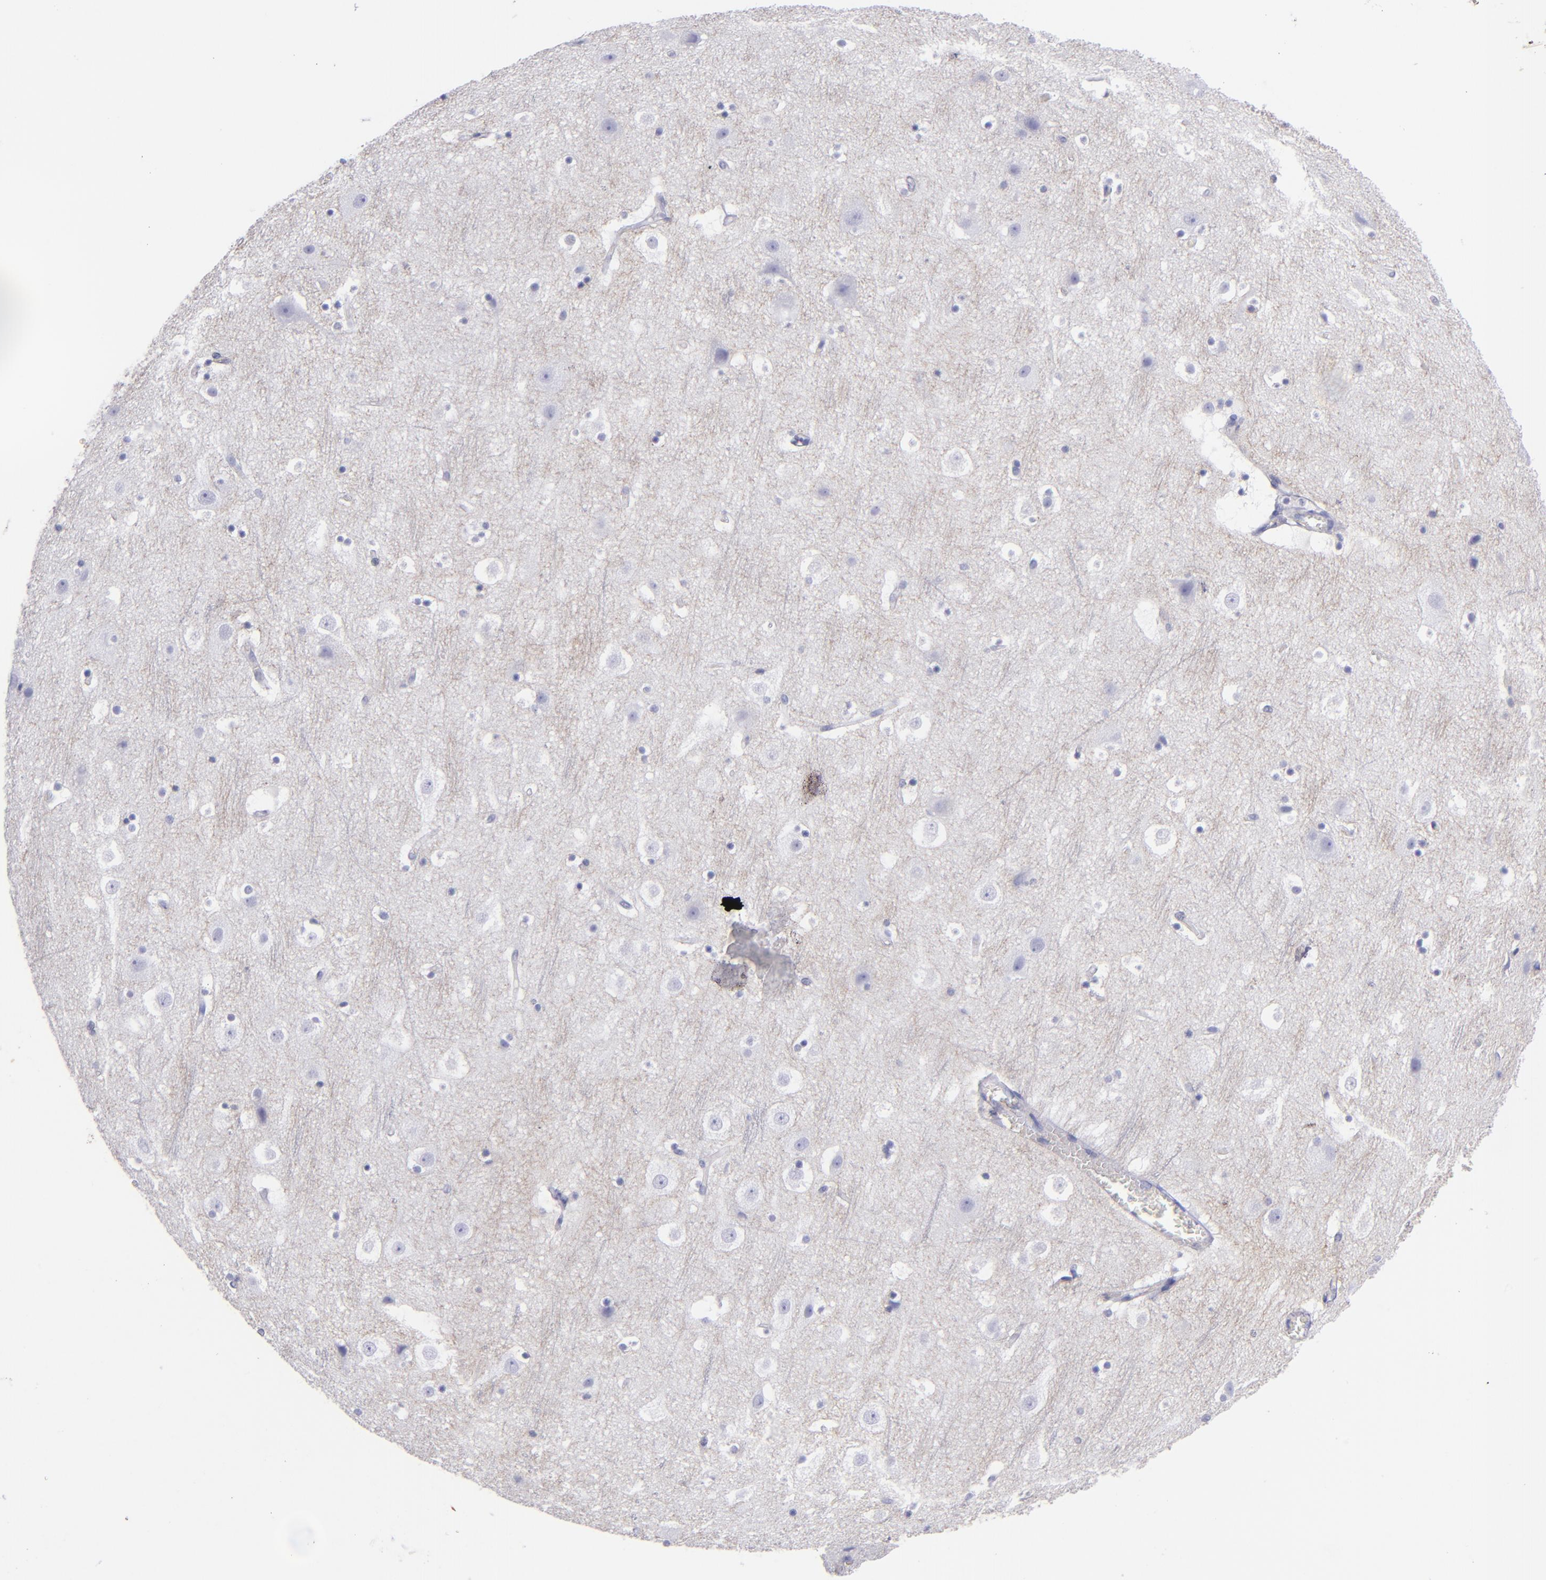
{"staining": {"intensity": "negative", "quantity": "none", "location": "none"}, "tissue": "cerebral cortex", "cell_type": "Endothelial cells", "image_type": "normal", "snomed": [{"axis": "morphology", "description": "Normal tissue, NOS"}, {"axis": "topography", "description": "Cerebral cortex"}], "caption": "There is no significant positivity in endothelial cells of cerebral cortex. Nuclei are stained in blue.", "gene": "CD82", "patient": {"sex": "male", "age": 45}}